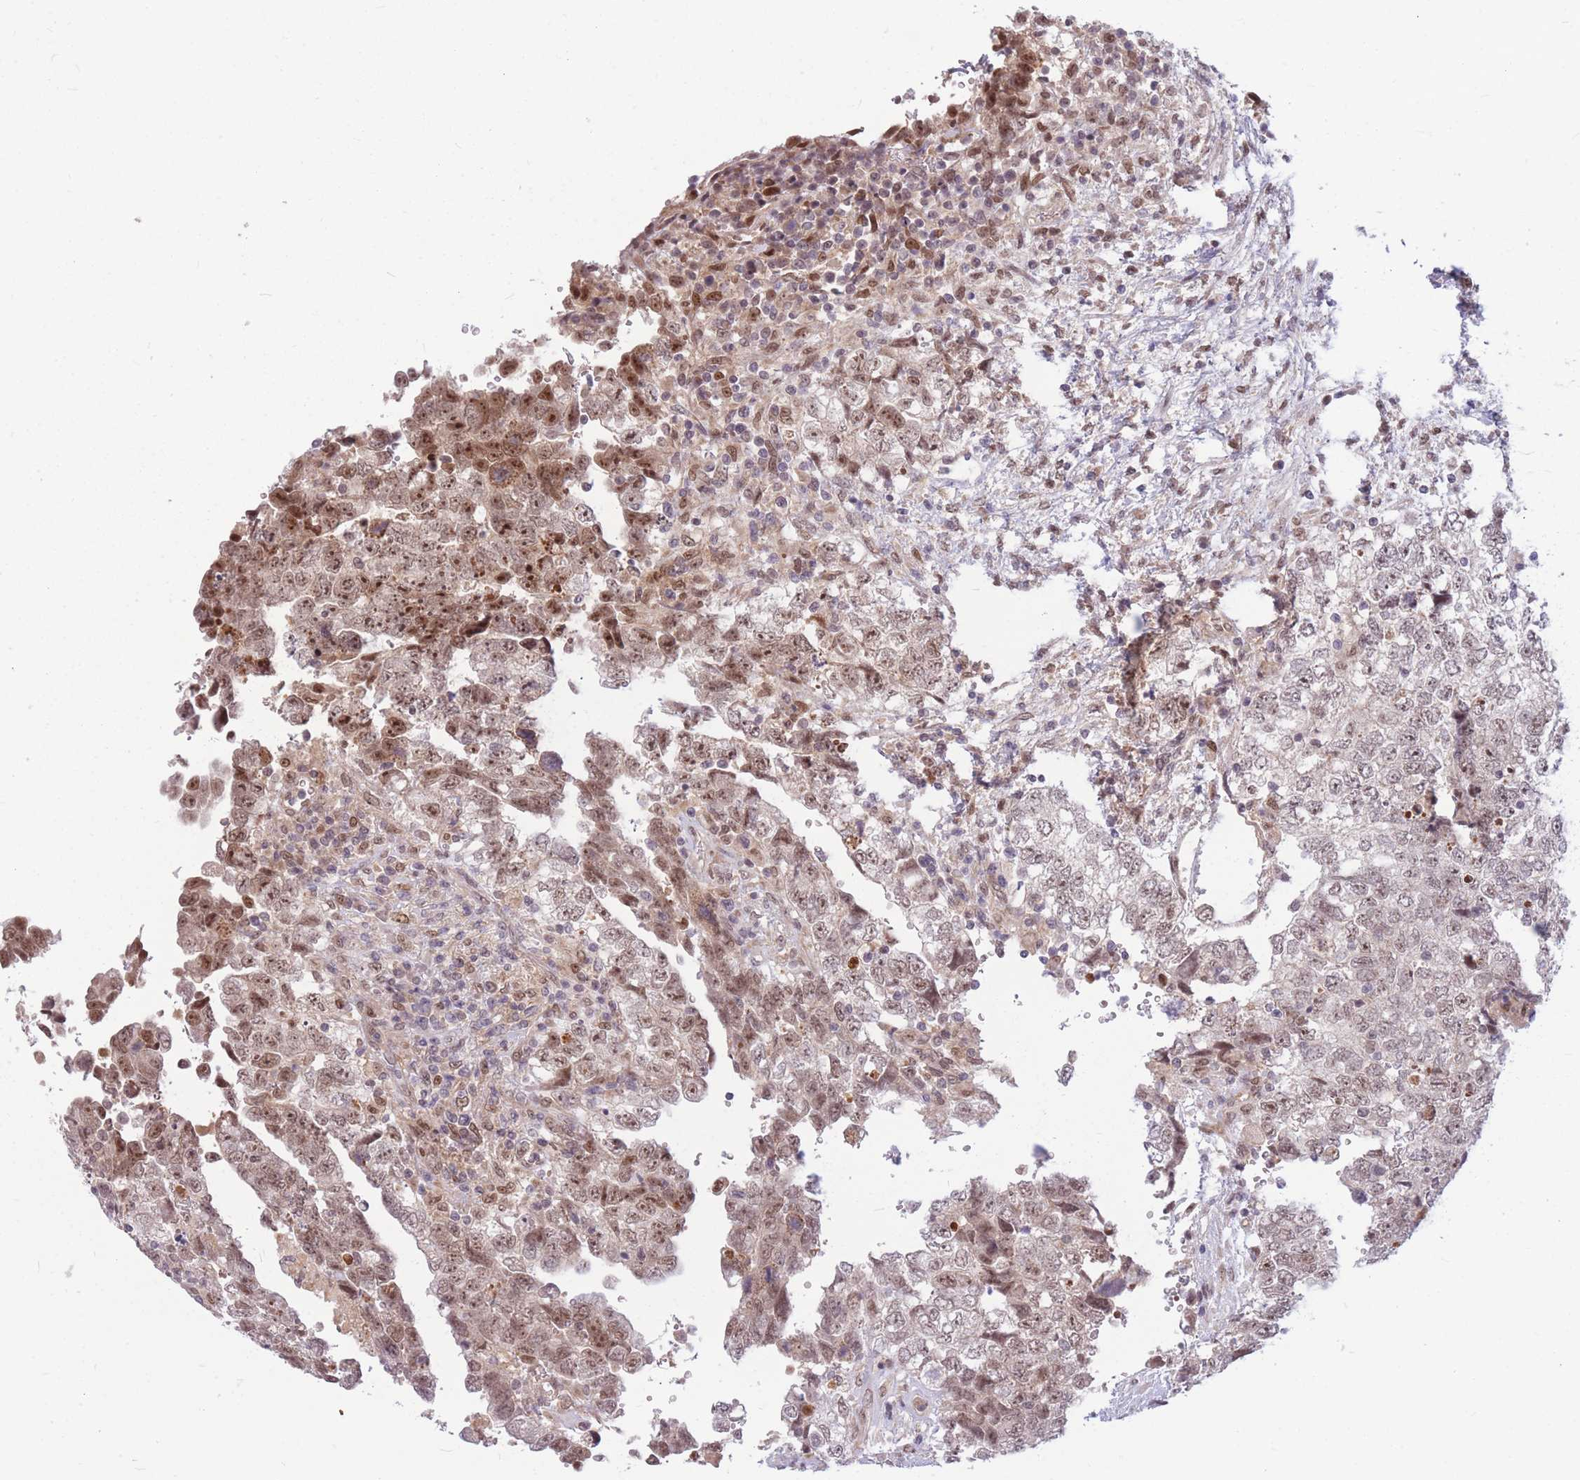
{"staining": {"intensity": "moderate", "quantity": ">75%", "location": "nuclear"}, "tissue": "testis cancer", "cell_type": "Tumor cells", "image_type": "cancer", "snomed": [{"axis": "morphology", "description": "Carcinoma, Embryonal, NOS"}, {"axis": "topography", "description": "Testis"}], "caption": "Brown immunohistochemical staining in human testis cancer (embryonal carcinoma) shows moderate nuclear positivity in about >75% of tumor cells.", "gene": "ERCC2", "patient": {"sex": "male", "age": 37}}